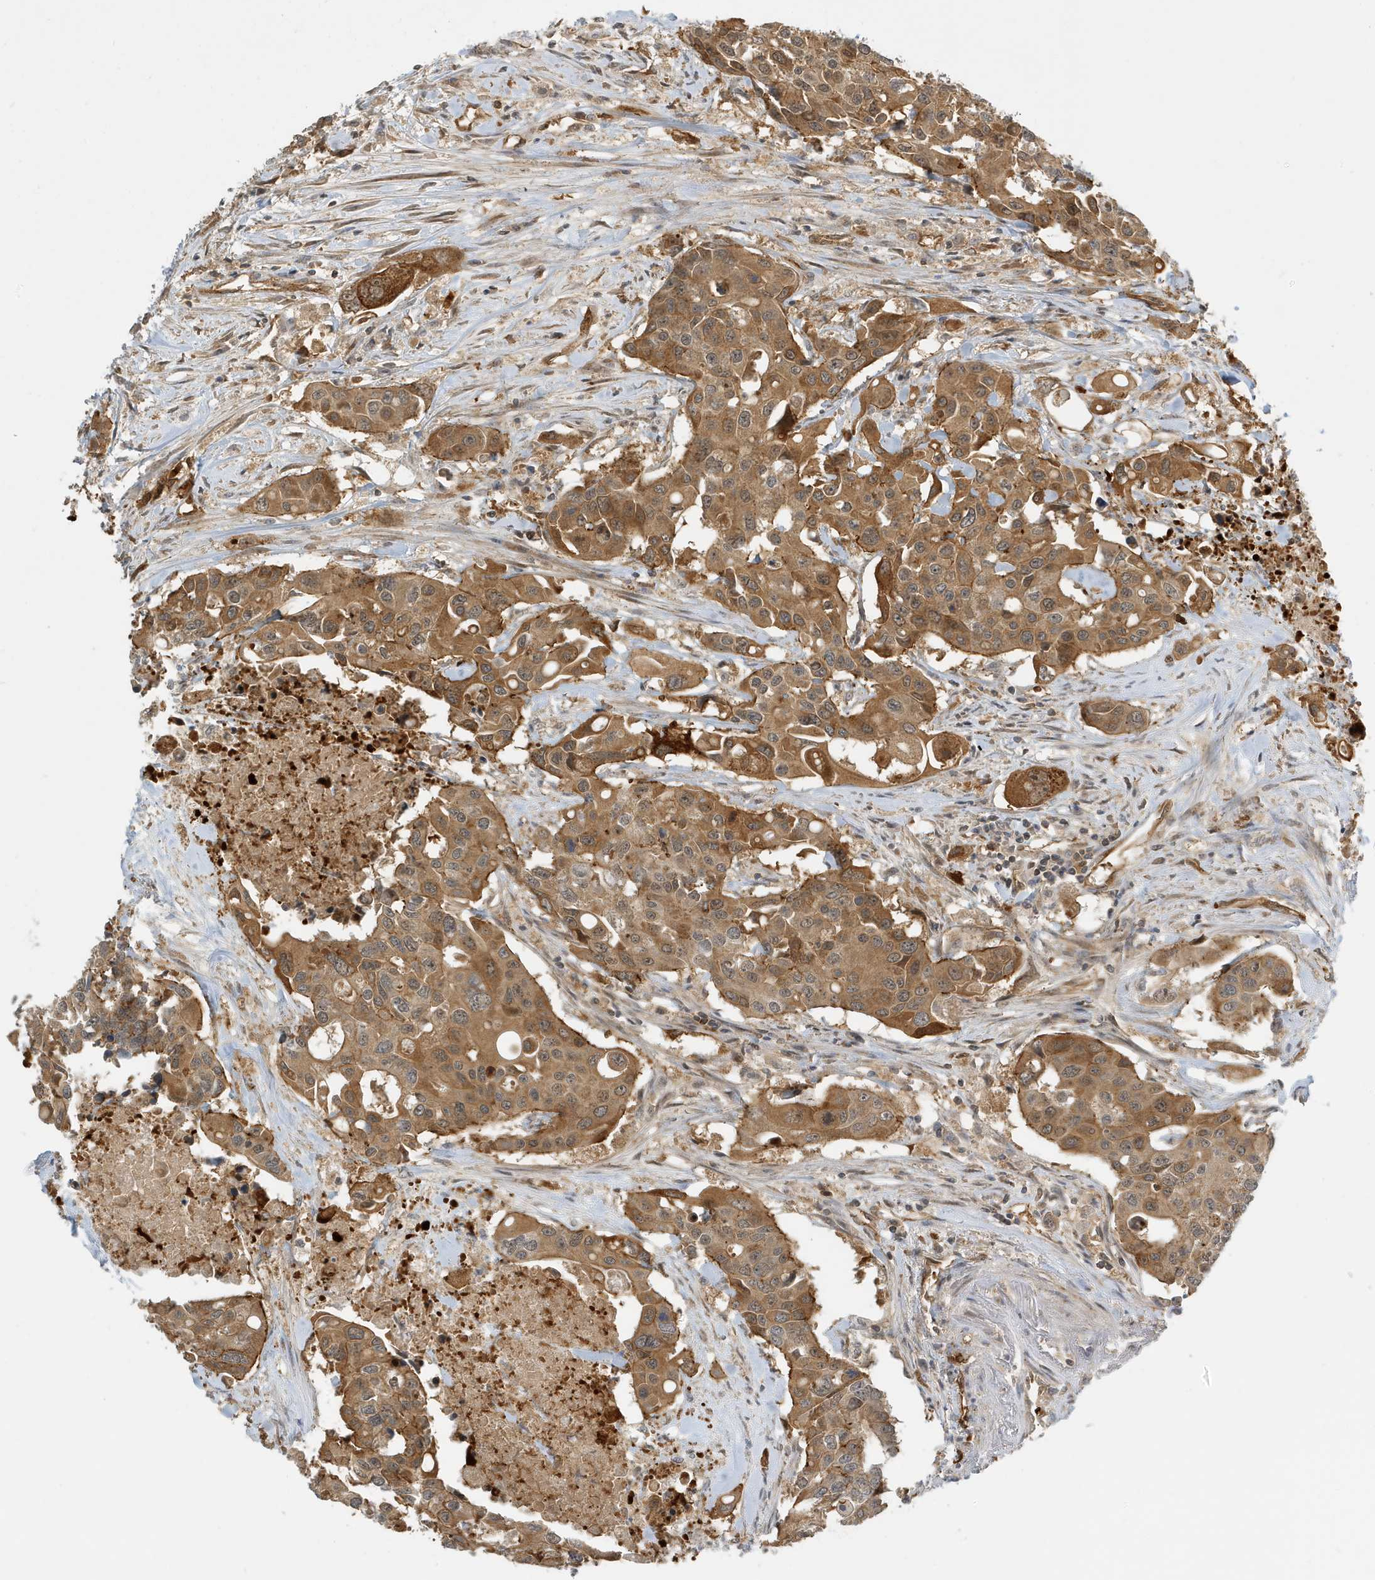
{"staining": {"intensity": "moderate", "quantity": ">75%", "location": "cytoplasmic/membranous"}, "tissue": "colorectal cancer", "cell_type": "Tumor cells", "image_type": "cancer", "snomed": [{"axis": "morphology", "description": "Adenocarcinoma, NOS"}, {"axis": "topography", "description": "Colon"}], "caption": "This is an image of immunohistochemistry (IHC) staining of colorectal adenocarcinoma, which shows moderate staining in the cytoplasmic/membranous of tumor cells.", "gene": "FYCO1", "patient": {"sex": "male", "age": 77}}